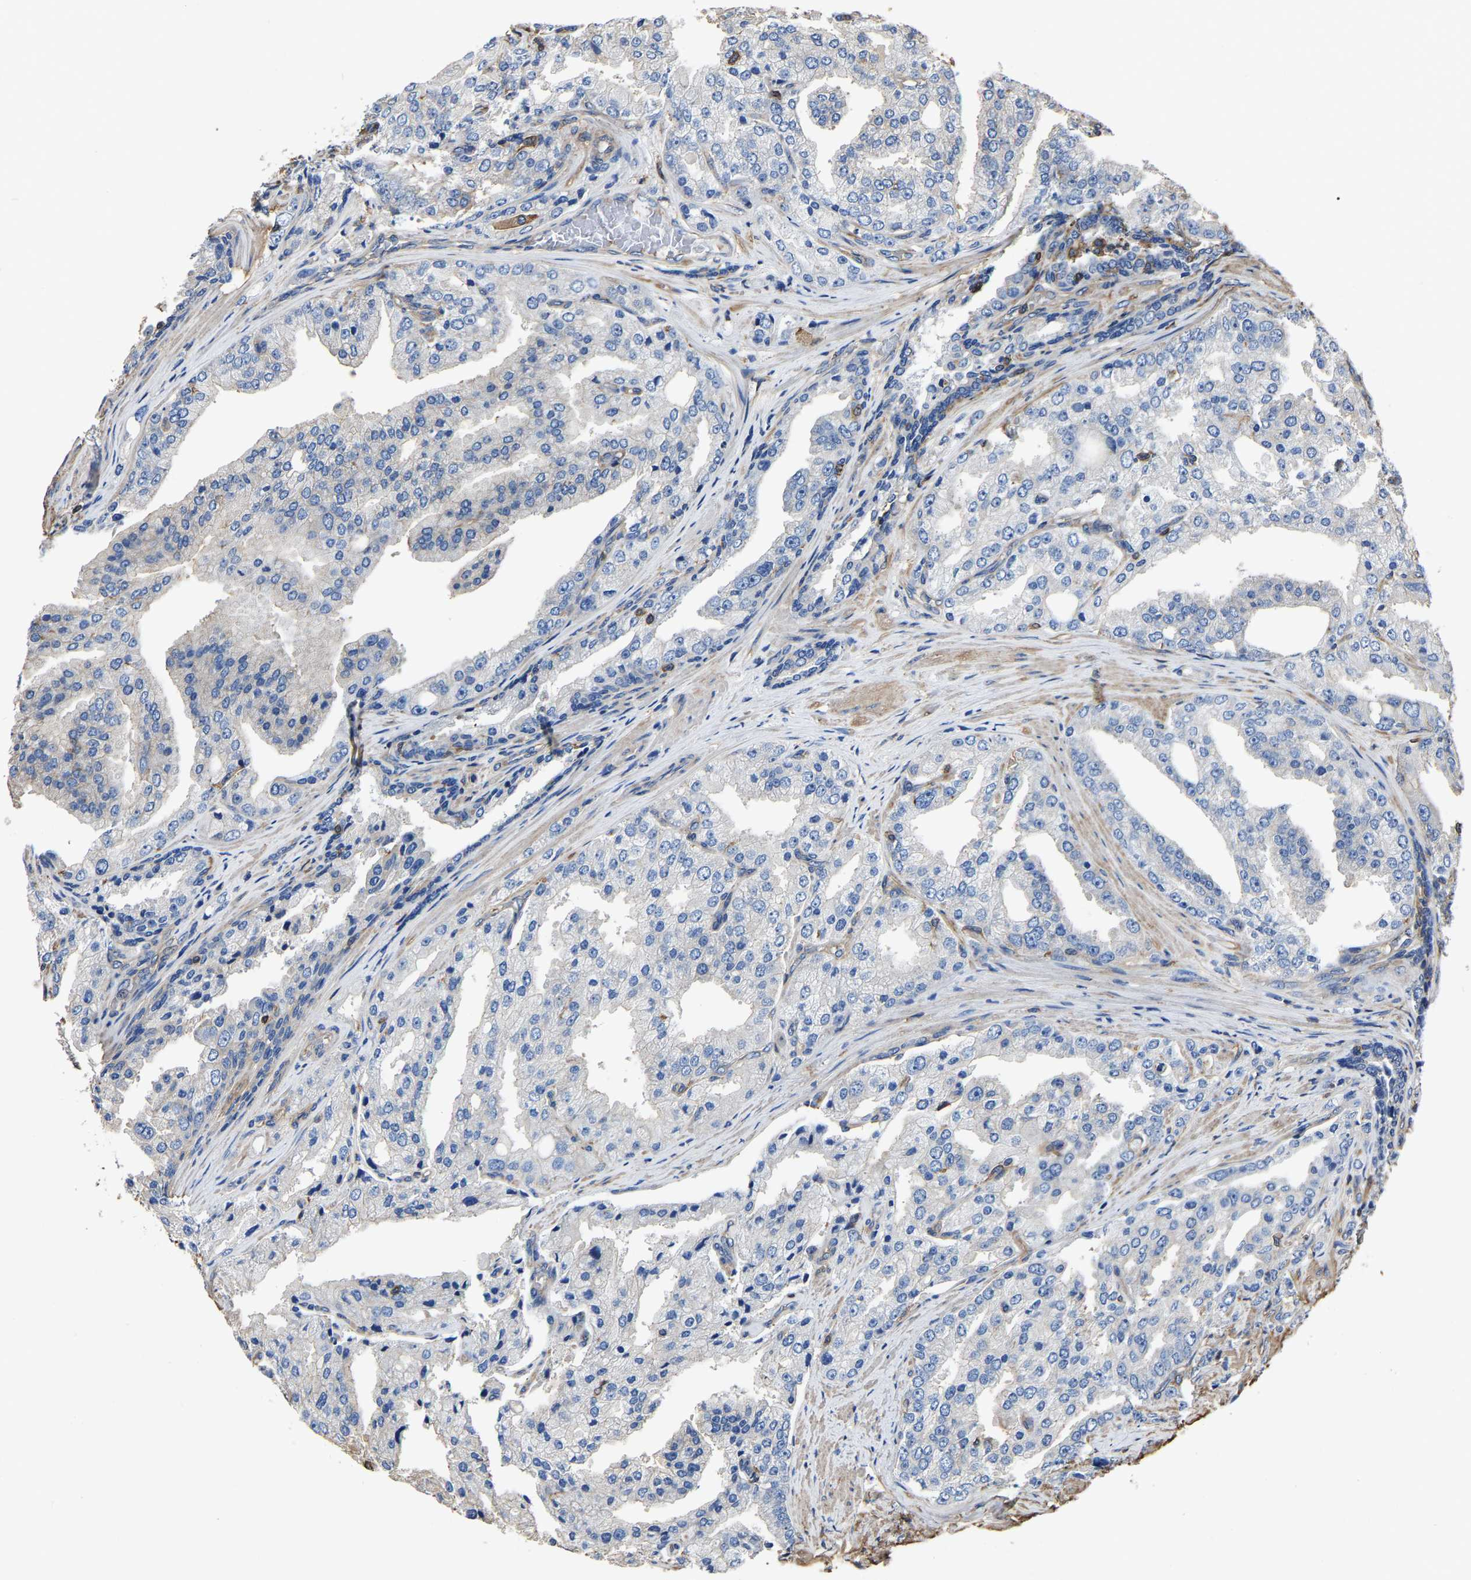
{"staining": {"intensity": "weak", "quantity": "<25%", "location": "cytoplasmic/membranous"}, "tissue": "prostate cancer", "cell_type": "Tumor cells", "image_type": "cancer", "snomed": [{"axis": "morphology", "description": "Adenocarcinoma, High grade"}, {"axis": "topography", "description": "Prostate"}], "caption": "A high-resolution micrograph shows immunohistochemistry (IHC) staining of prostate adenocarcinoma (high-grade), which shows no significant expression in tumor cells.", "gene": "ARMT1", "patient": {"sex": "male", "age": 50}}